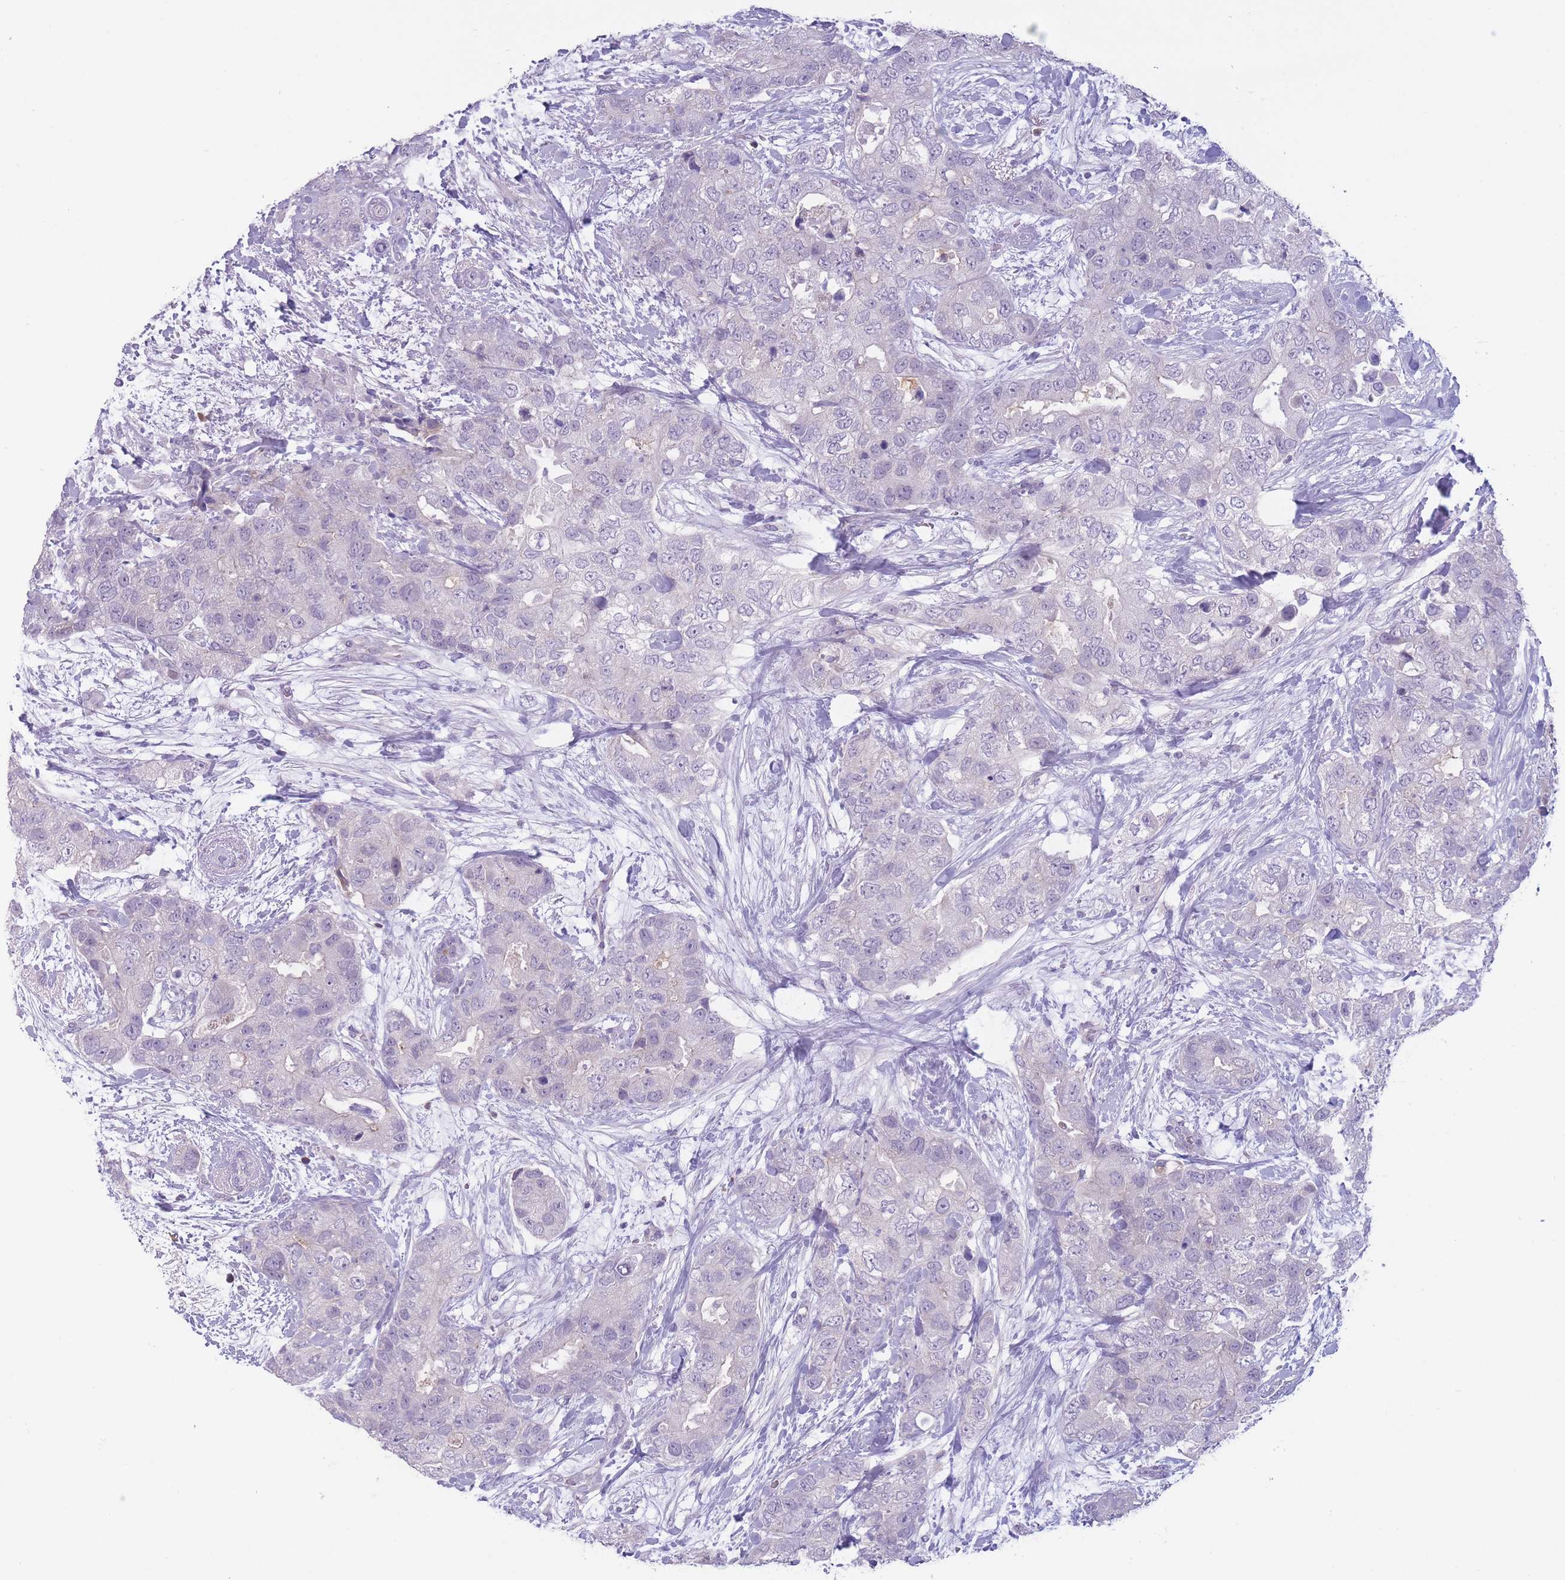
{"staining": {"intensity": "negative", "quantity": "none", "location": "none"}, "tissue": "breast cancer", "cell_type": "Tumor cells", "image_type": "cancer", "snomed": [{"axis": "morphology", "description": "Duct carcinoma"}, {"axis": "topography", "description": "Breast"}], "caption": "IHC histopathology image of breast intraductal carcinoma stained for a protein (brown), which displays no staining in tumor cells. (Stains: DAB (3,3'-diaminobenzidine) immunohistochemistry with hematoxylin counter stain, Microscopy: brightfield microscopy at high magnification).", "gene": "DCANP1", "patient": {"sex": "female", "age": 62}}